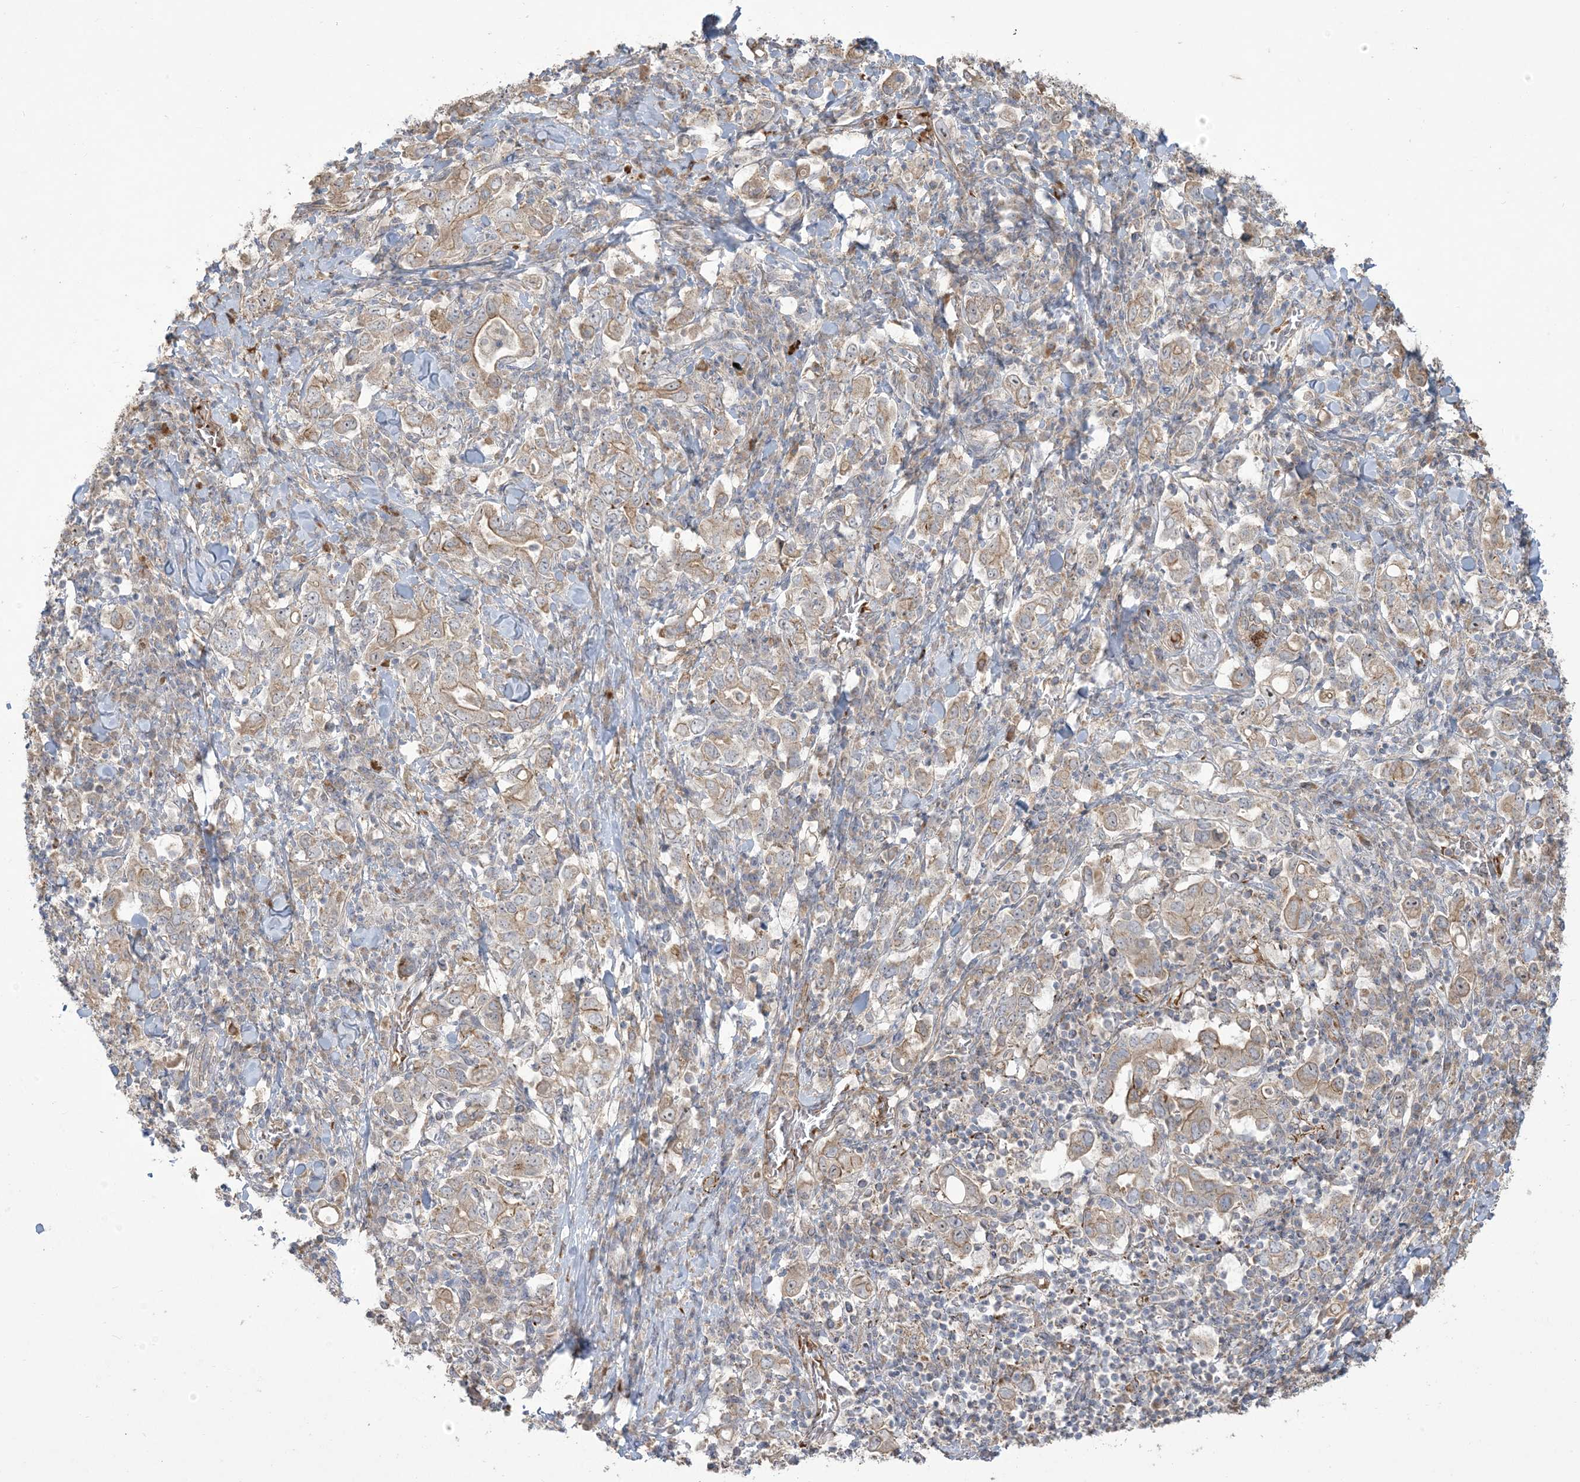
{"staining": {"intensity": "weak", "quantity": "25%-75%", "location": "cytoplasmic/membranous"}, "tissue": "stomach cancer", "cell_type": "Tumor cells", "image_type": "cancer", "snomed": [{"axis": "morphology", "description": "Adenocarcinoma, NOS"}, {"axis": "topography", "description": "Stomach, upper"}], "caption": "Brown immunohistochemical staining in stomach adenocarcinoma reveals weak cytoplasmic/membranous positivity in about 25%-75% of tumor cells.", "gene": "KLHL18", "patient": {"sex": "male", "age": 62}}